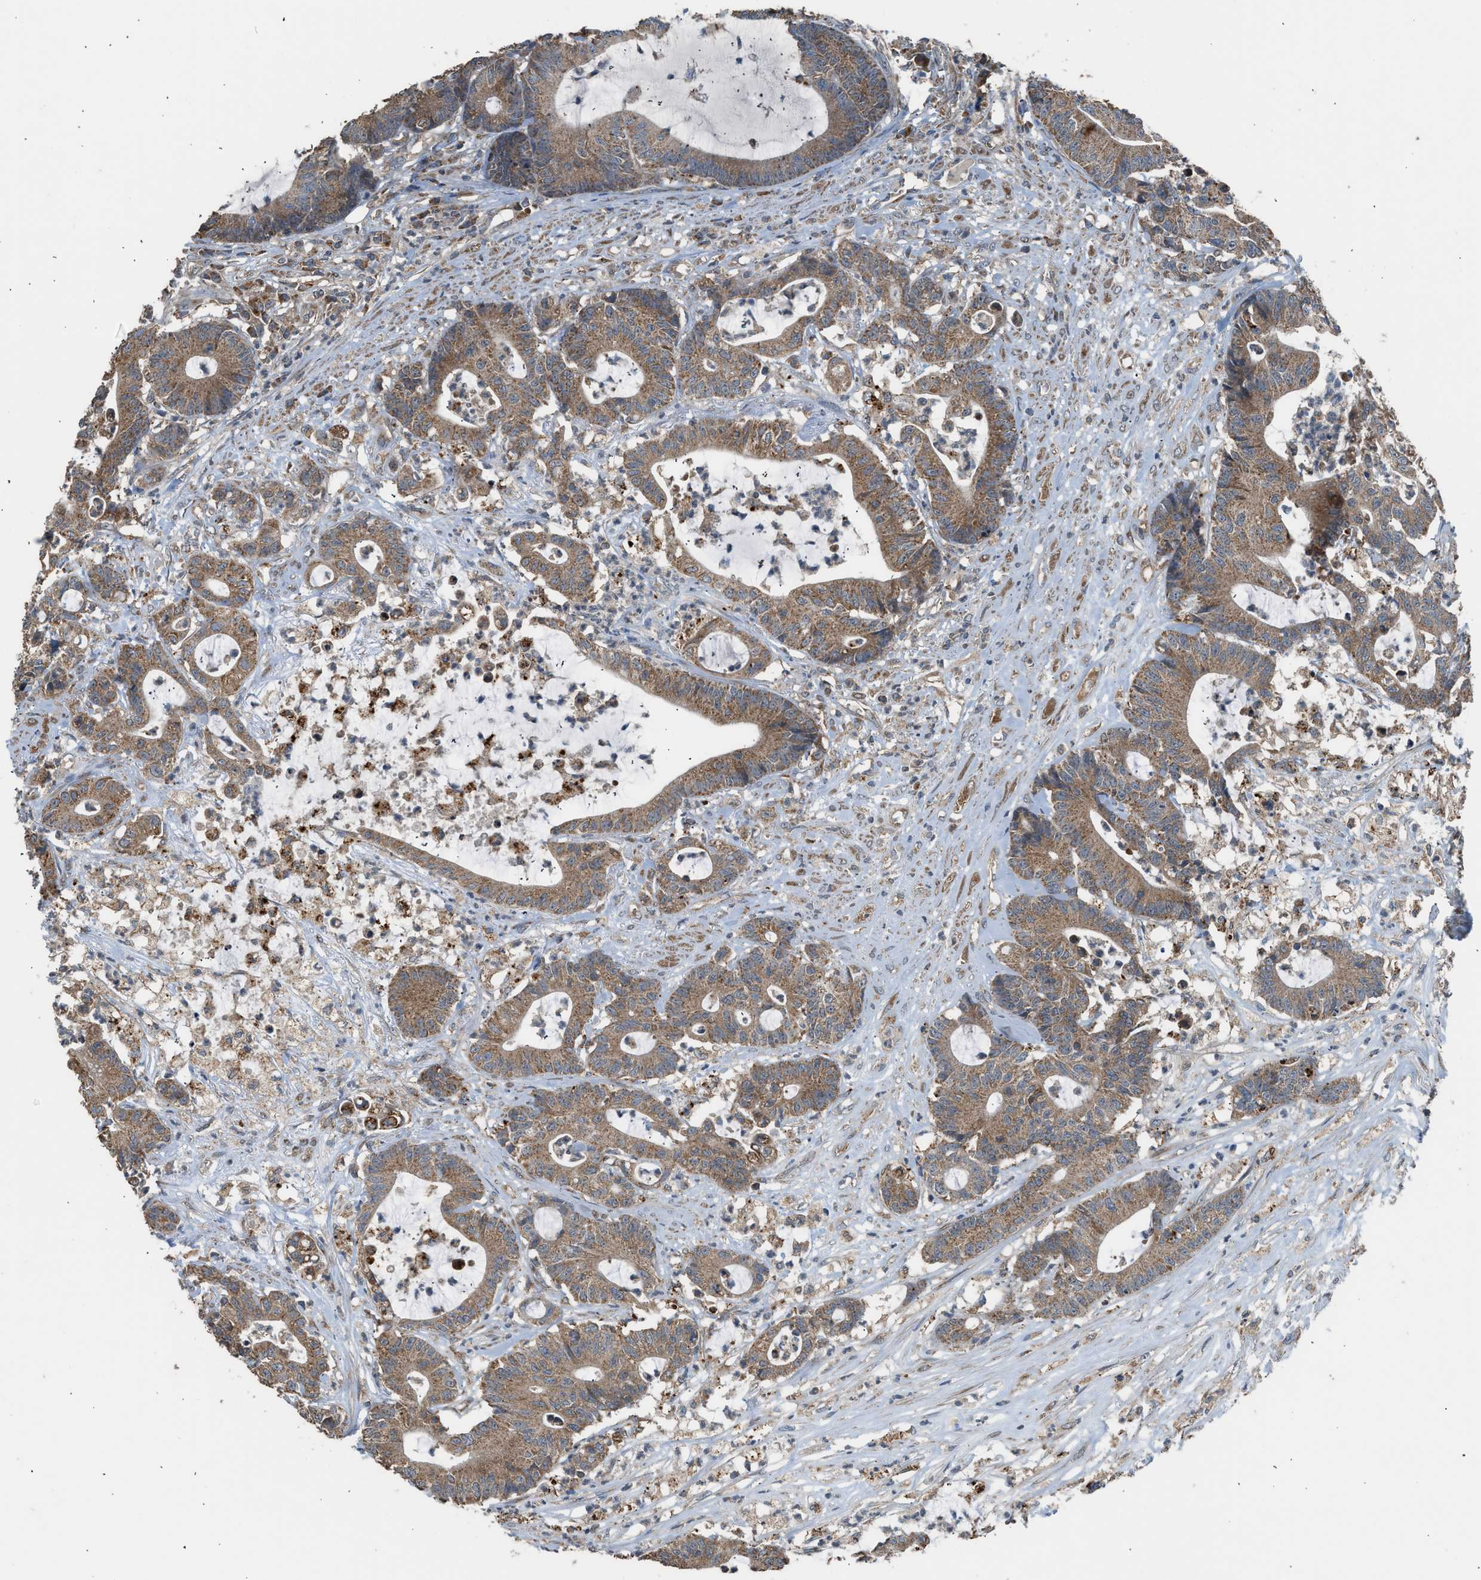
{"staining": {"intensity": "moderate", "quantity": ">75%", "location": "cytoplasmic/membranous"}, "tissue": "colorectal cancer", "cell_type": "Tumor cells", "image_type": "cancer", "snomed": [{"axis": "morphology", "description": "Adenocarcinoma, NOS"}, {"axis": "topography", "description": "Colon"}], "caption": "Moderate cytoplasmic/membranous positivity for a protein is appreciated in about >75% of tumor cells of colorectal cancer using IHC.", "gene": "STARD3", "patient": {"sex": "female", "age": 84}}